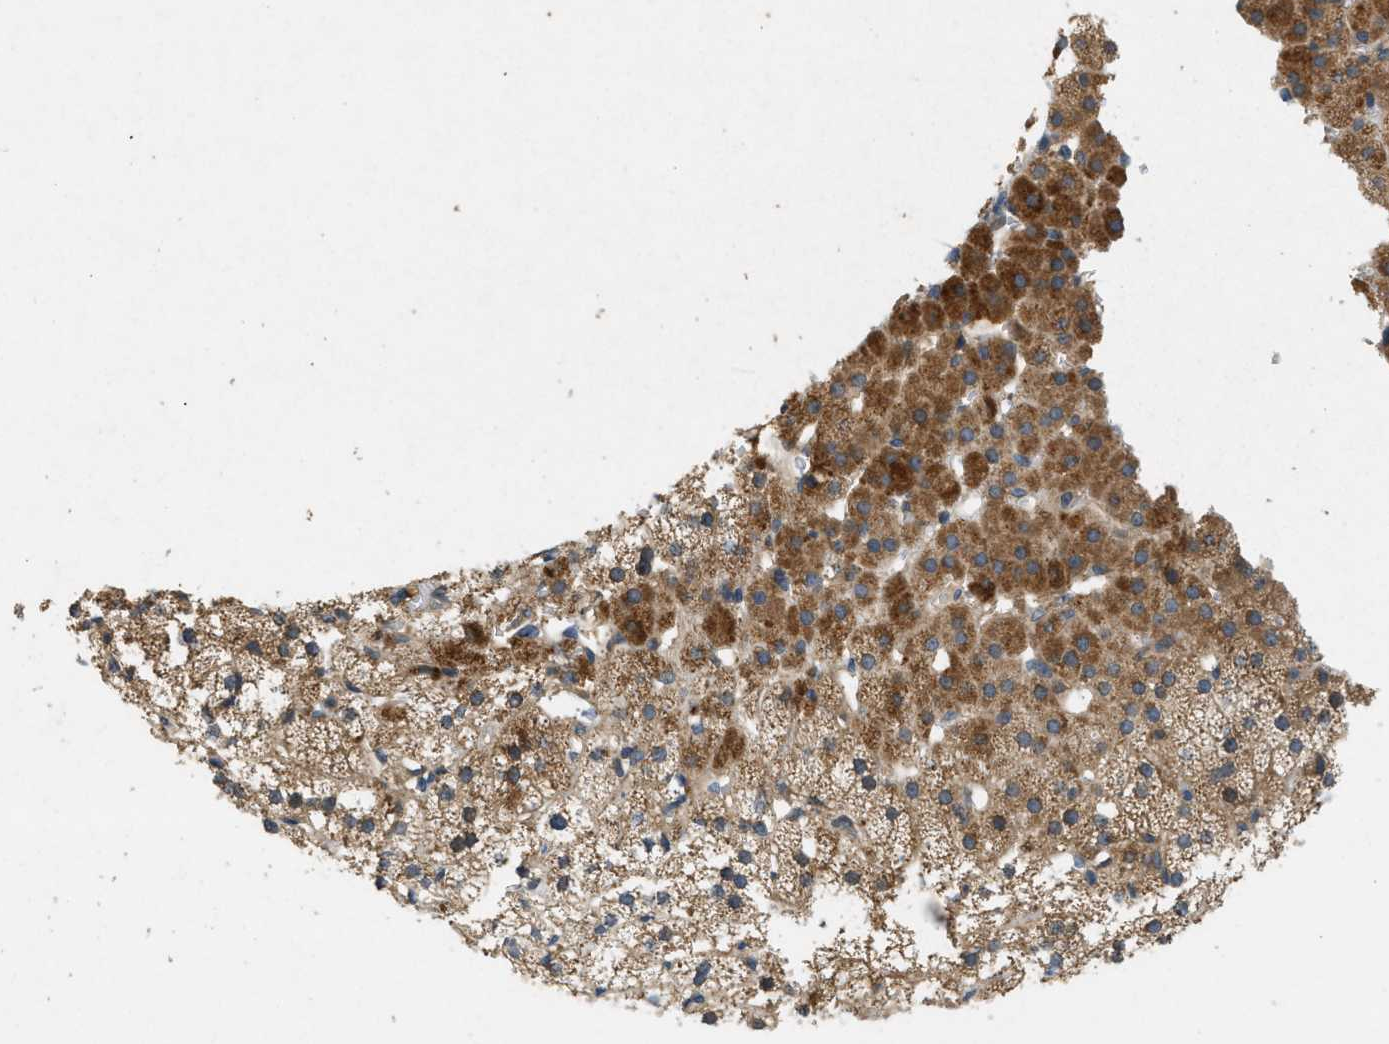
{"staining": {"intensity": "strong", "quantity": ">75%", "location": "cytoplasmic/membranous"}, "tissue": "adrenal gland", "cell_type": "Glandular cells", "image_type": "normal", "snomed": [{"axis": "morphology", "description": "Normal tissue, NOS"}, {"axis": "topography", "description": "Adrenal gland"}], "caption": "IHC of unremarkable adrenal gland exhibits high levels of strong cytoplasmic/membranous positivity in about >75% of glandular cells.", "gene": "ADCY6", "patient": {"sex": "male", "age": 35}}